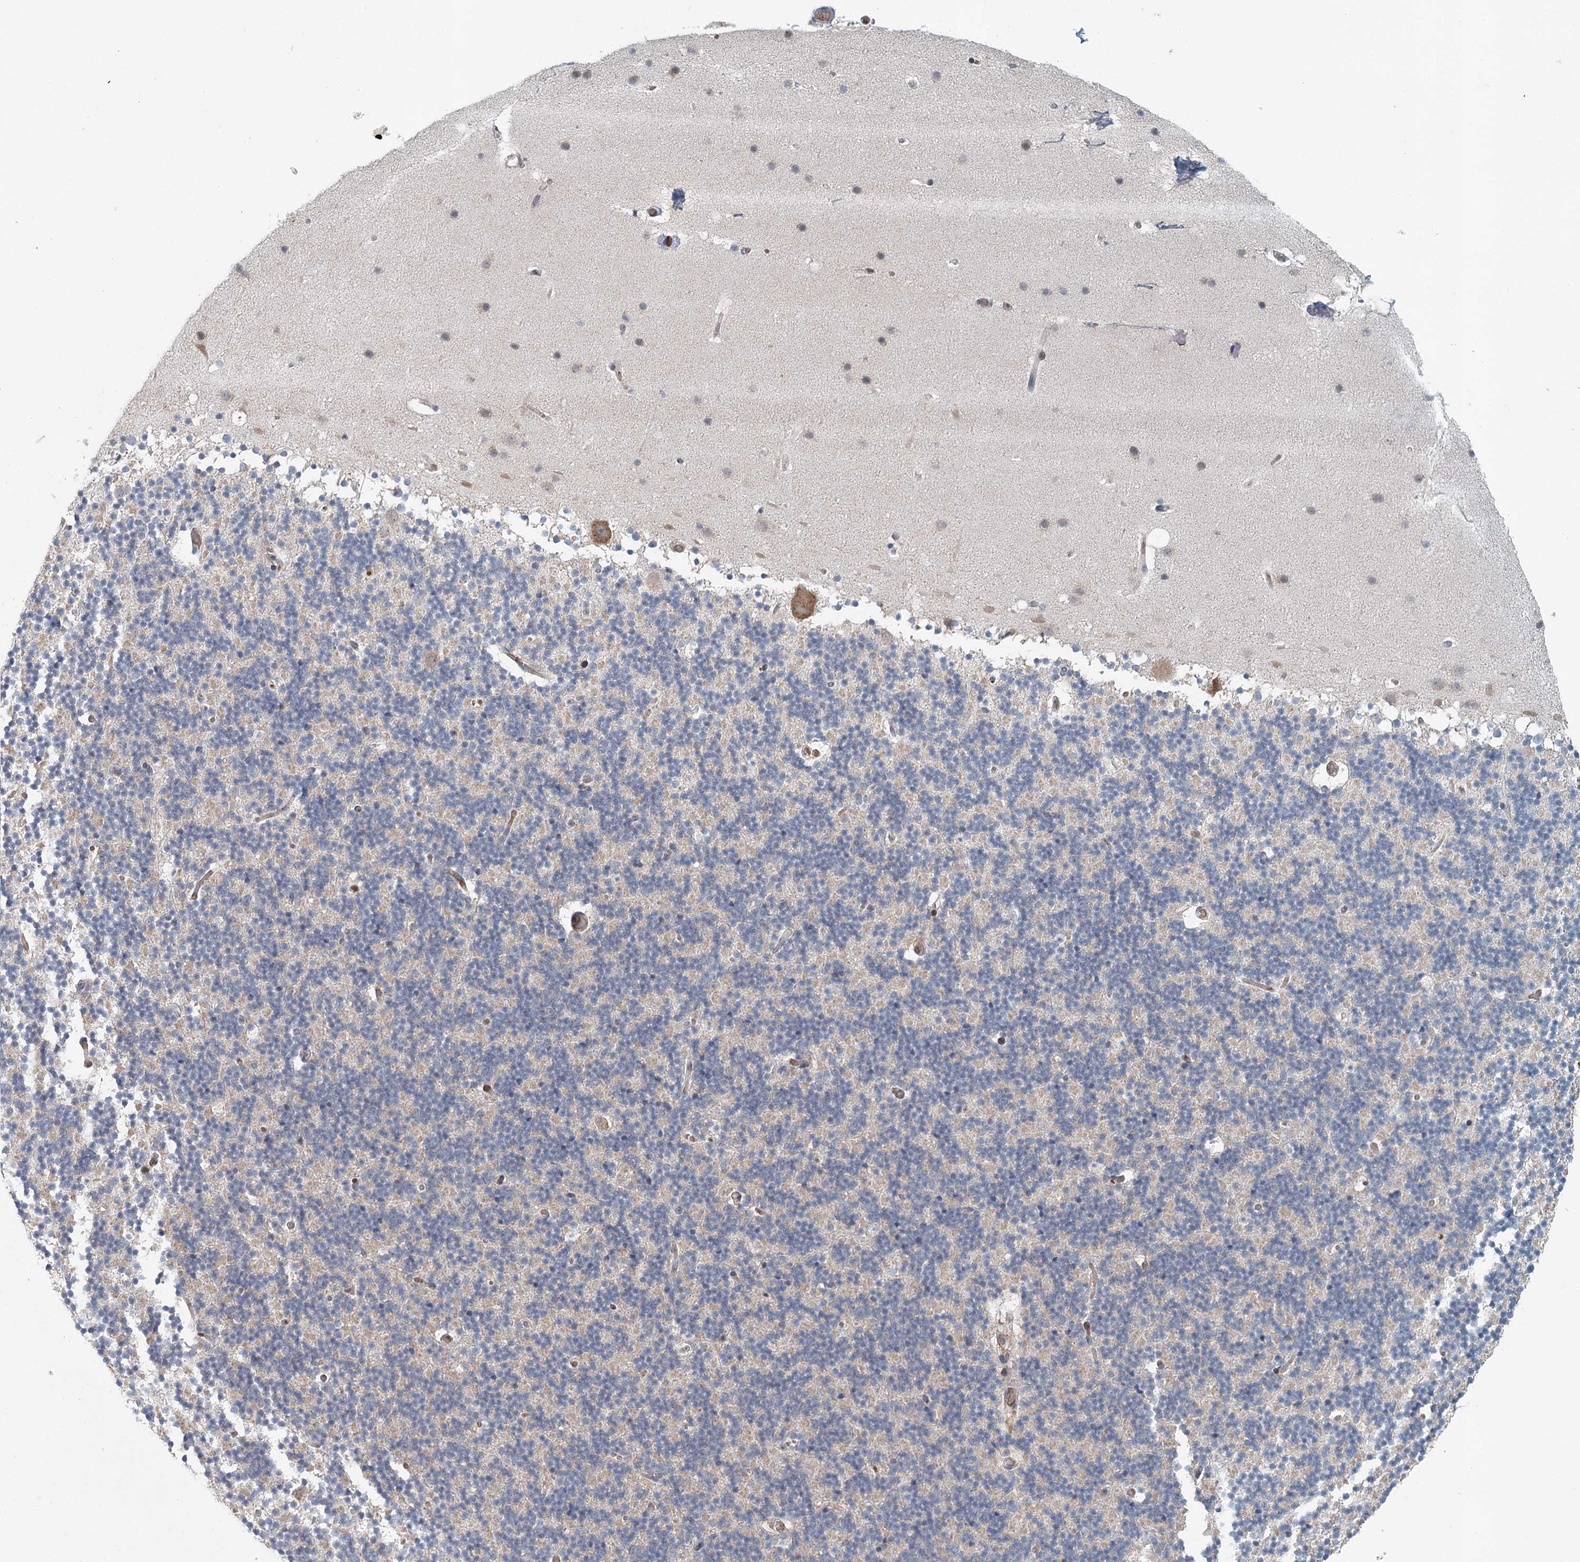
{"staining": {"intensity": "negative", "quantity": "none", "location": "none"}, "tissue": "cerebellum", "cell_type": "Cells in granular layer", "image_type": "normal", "snomed": [{"axis": "morphology", "description": "Normal tissue, NOS"}, {"axis": "topography", "description": "Cerebellum"}], "caption": "A high-resolution histopathology image shows IHC staining of normal cerebellum, which shows no significant positivity in cells in granular layer.", "gene": "ADK", "patient": {"sex": "male", "age": 57}}